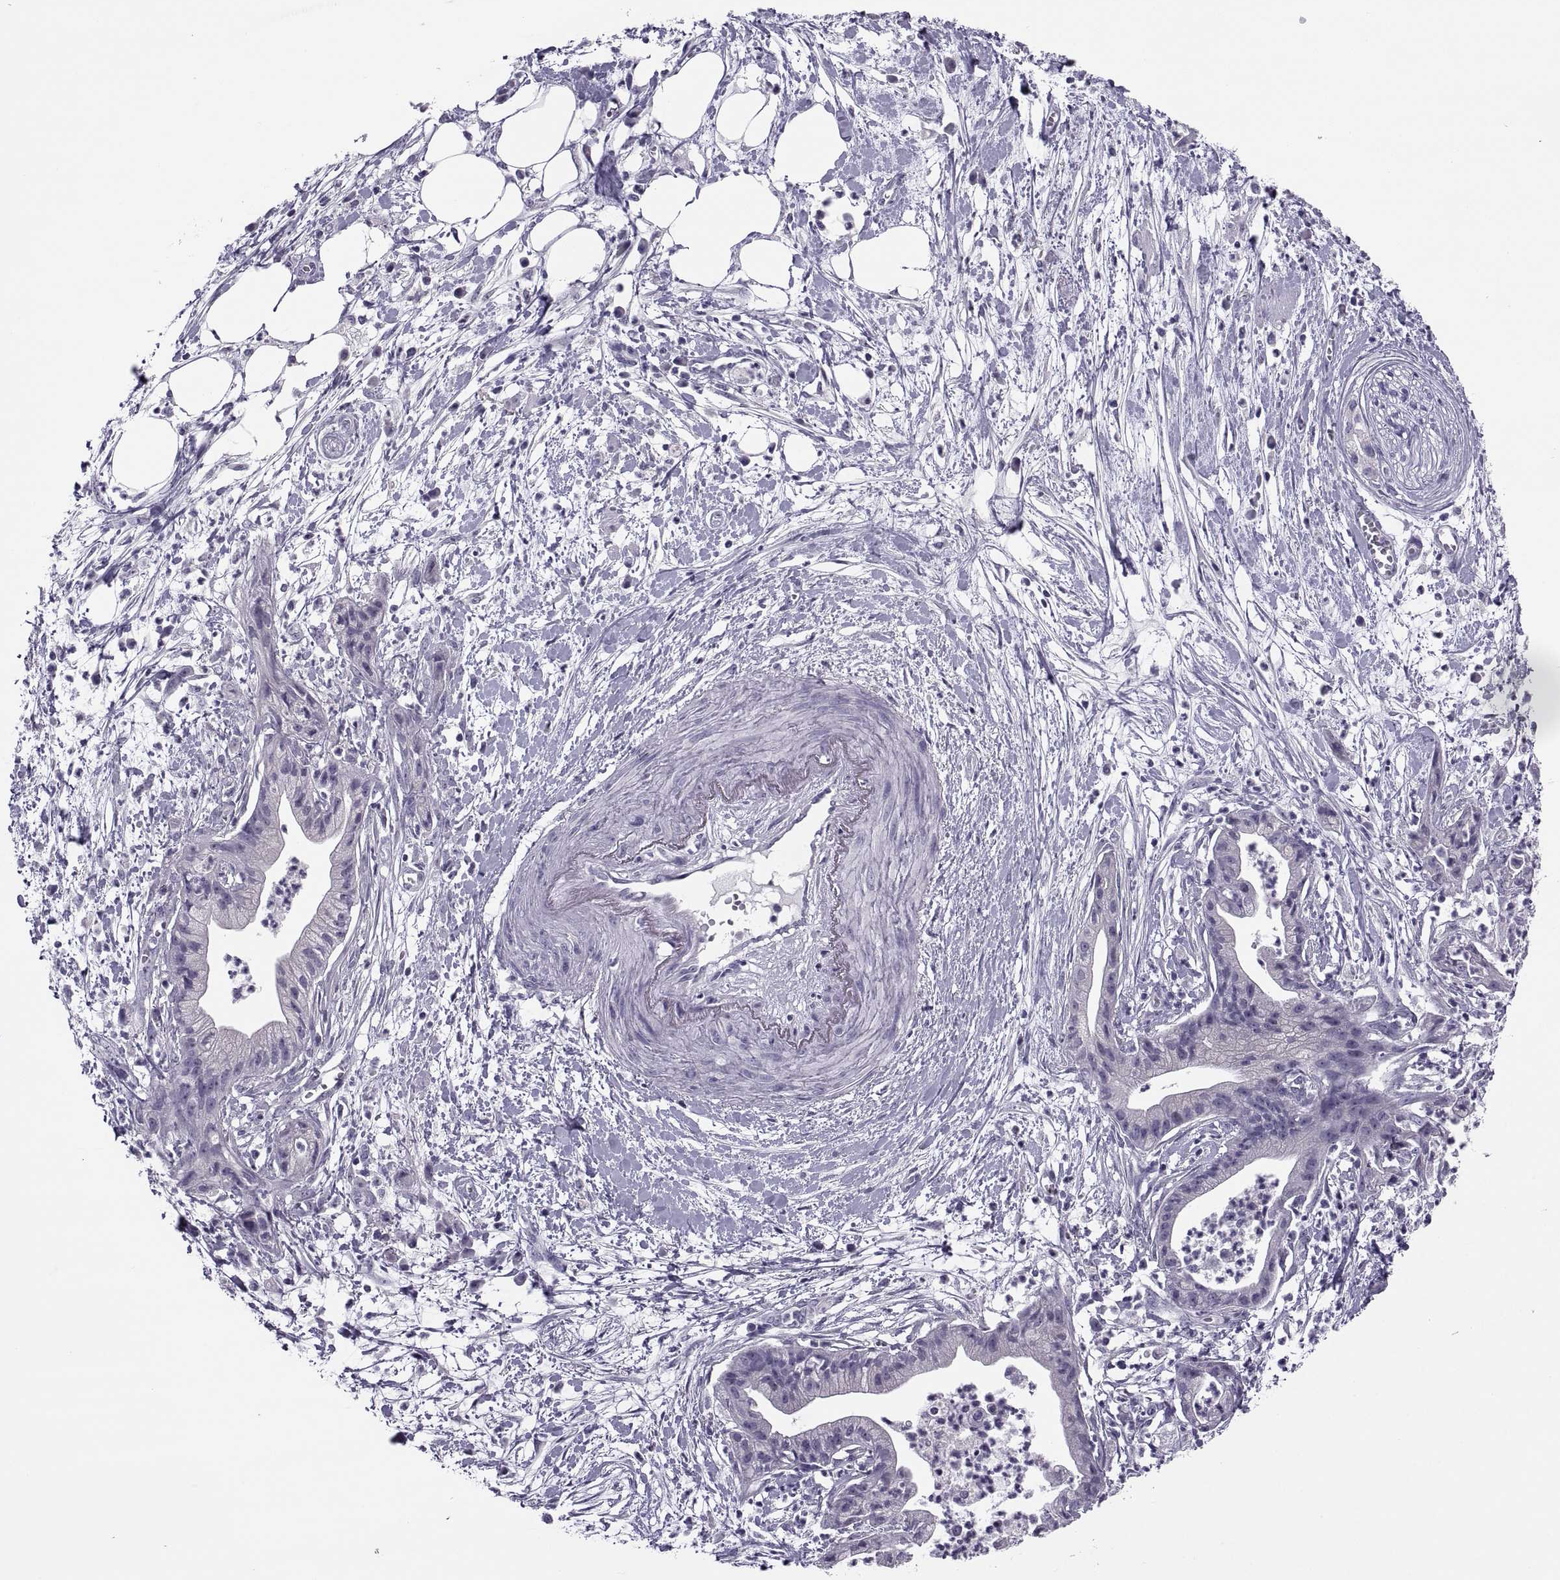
{"staining": {"intensity": "negative", "quantity": "none", "location": "none"}, "tissue": "pancreatic cancer", "cell_type": "Tumor cells", "image_type": "cancer", "snomed": [{"axis": "morphology", "description": "Normal tissue, NOS"}, {"axis": "morphology", "description": "Adenocarcinoma, NOS"}, {"axis": "topography", "description": "Lymph node"}, {"axis": "topography", "description": "Pancreas"}], "caption": "This is an IHC photomicrograph of pancreatic cancer (adenocarcinoma). There is no expression in tumor cells.", "gene": "MAGEB1", "patient": {"sex": "female", "age": 58}}